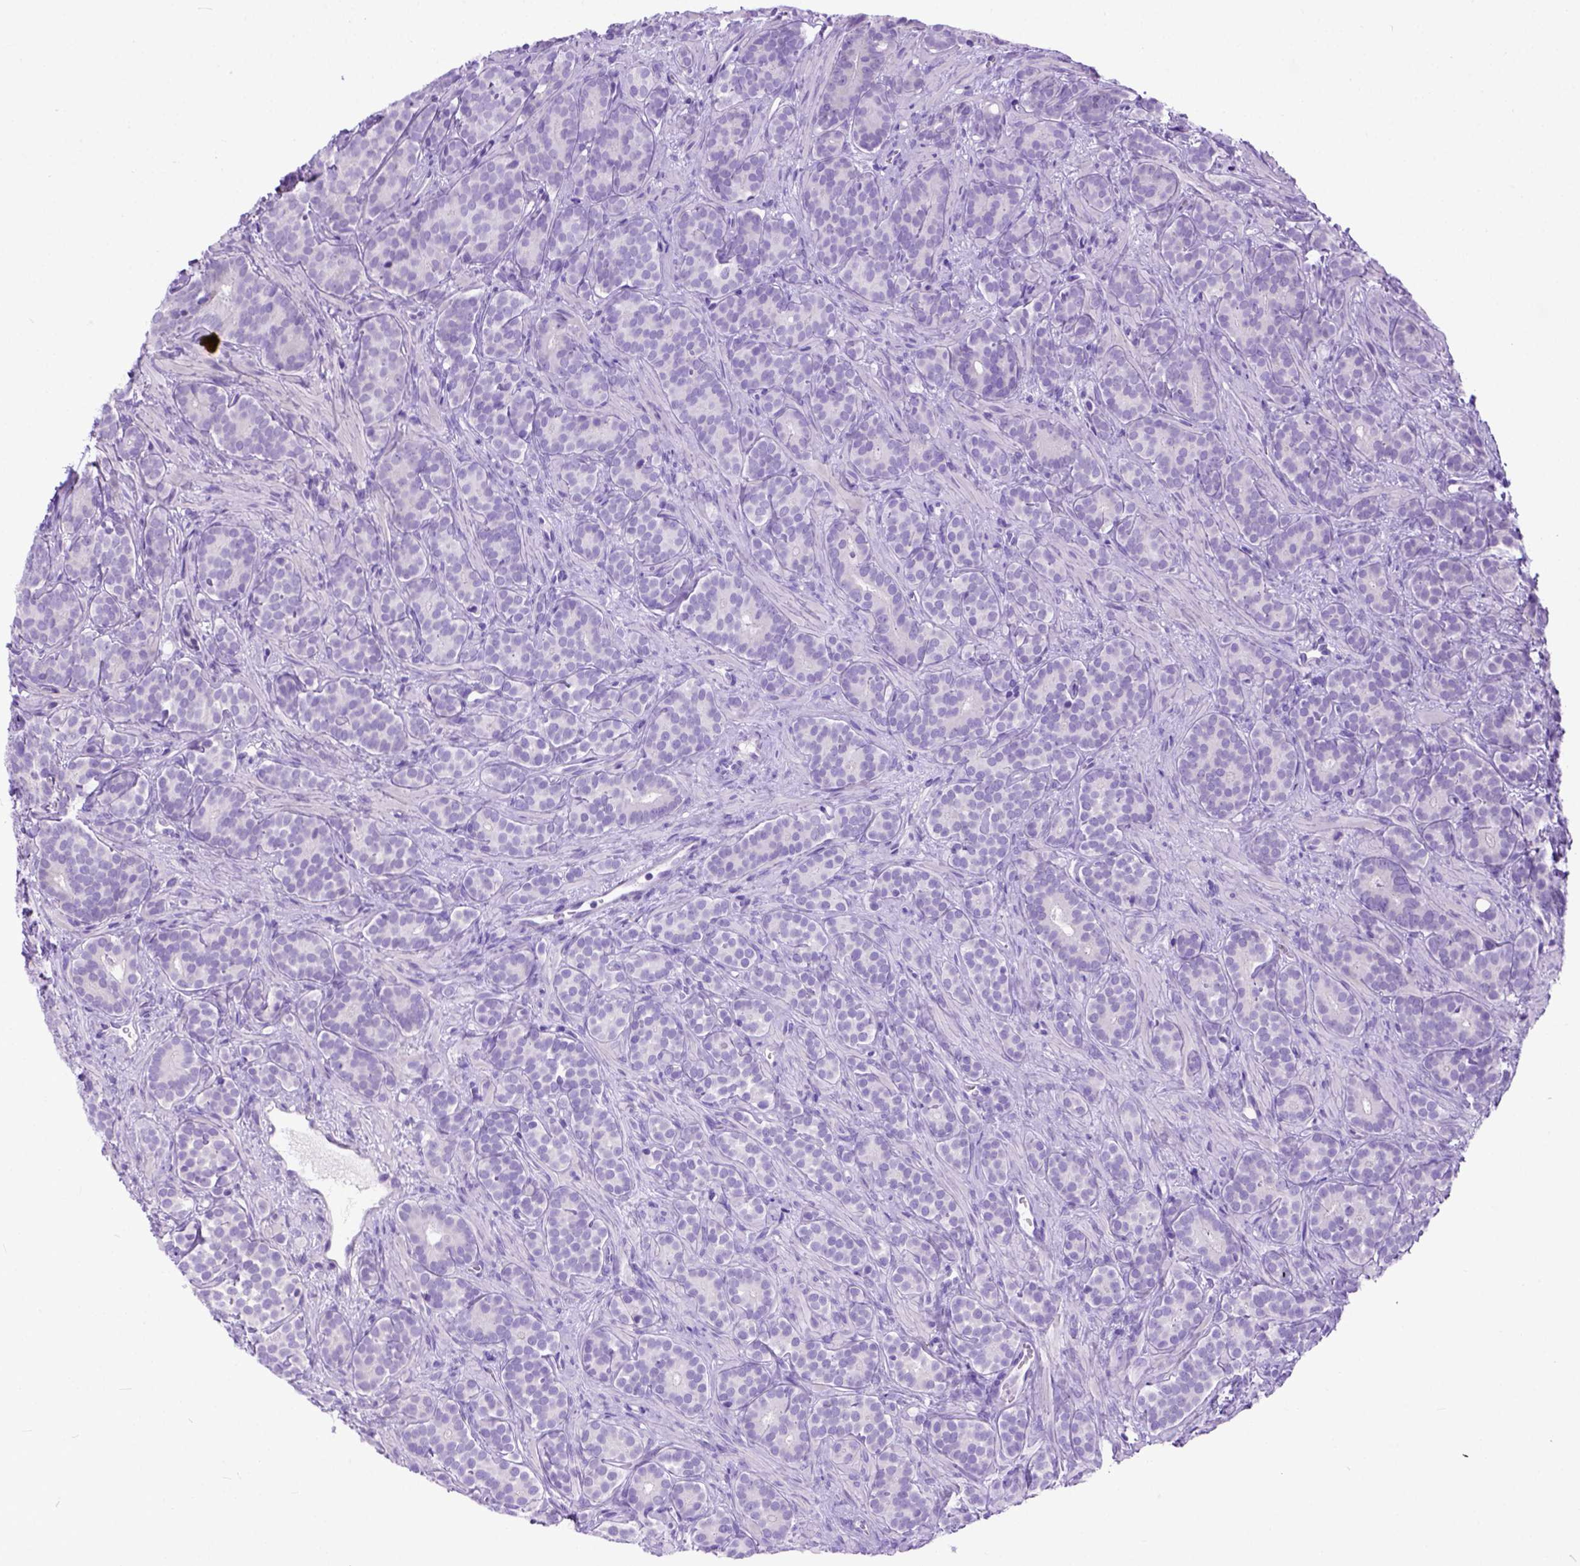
{"staining": {"intensity": "negative", "quantity": "none", "location": "none"}, "tissue": "prostate cancer", "cell_type": "Tumor cells", "image_type": "cancer", "snomed": [{"axis": "morphology", "description": "Adenocarcinoma, High grade"}, {"axis": "topography", "description": "Prostate"}], "caption": "This is a histopathology image of immunohistochemistry (IHC) staining of prostate cancer (adenocarcinoma (high-grade)), which shows no expression in tumor cells.", "gene": "ODAD3", "patient": {"sex": "male", "age": 84}}